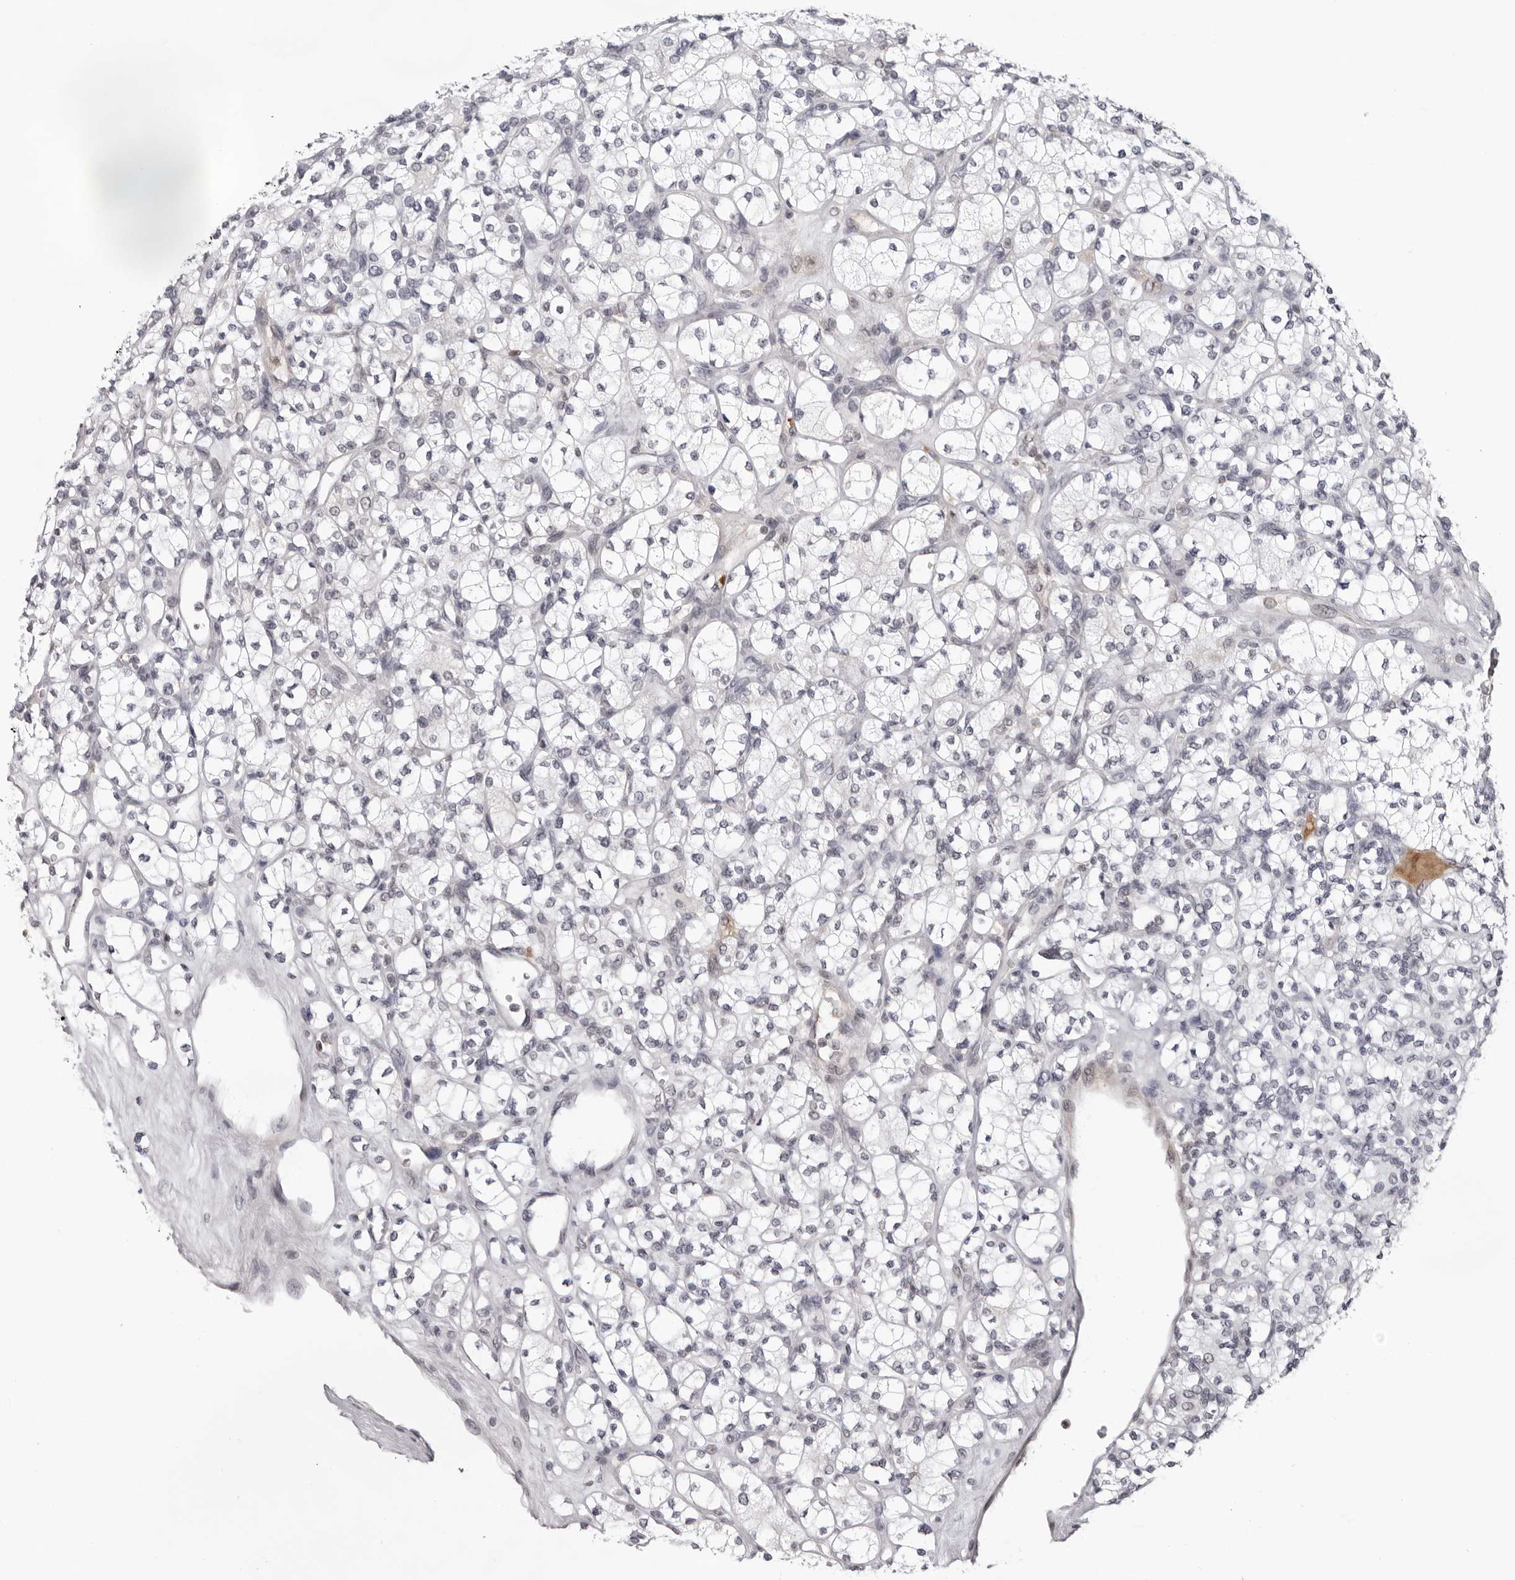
{"staining": {"intensity": "negative", "quantity": "none", "location": "none"}, "tissue": "renal cancer", "cell_type": "Tumor cells", "image_type": "cancer", "snomed": [{"axis": "morphology", "description": "Adenocarcinoma, NOS"}, {"axis": "topography", "description": "Kidney"}], "caption": "DAB (3,3'-diaminobenzidine) immunohistochemical staining of adenocarcinoma (renal) displays no significant positivity in tumor cells. Brightfield microscopy of immunohistochemistry stained with DAB (brown) and hematoxylin (blue), captured at high magnification.", "gene": "EXOSC10", "patient": {"sex": "male", "age": 77}}